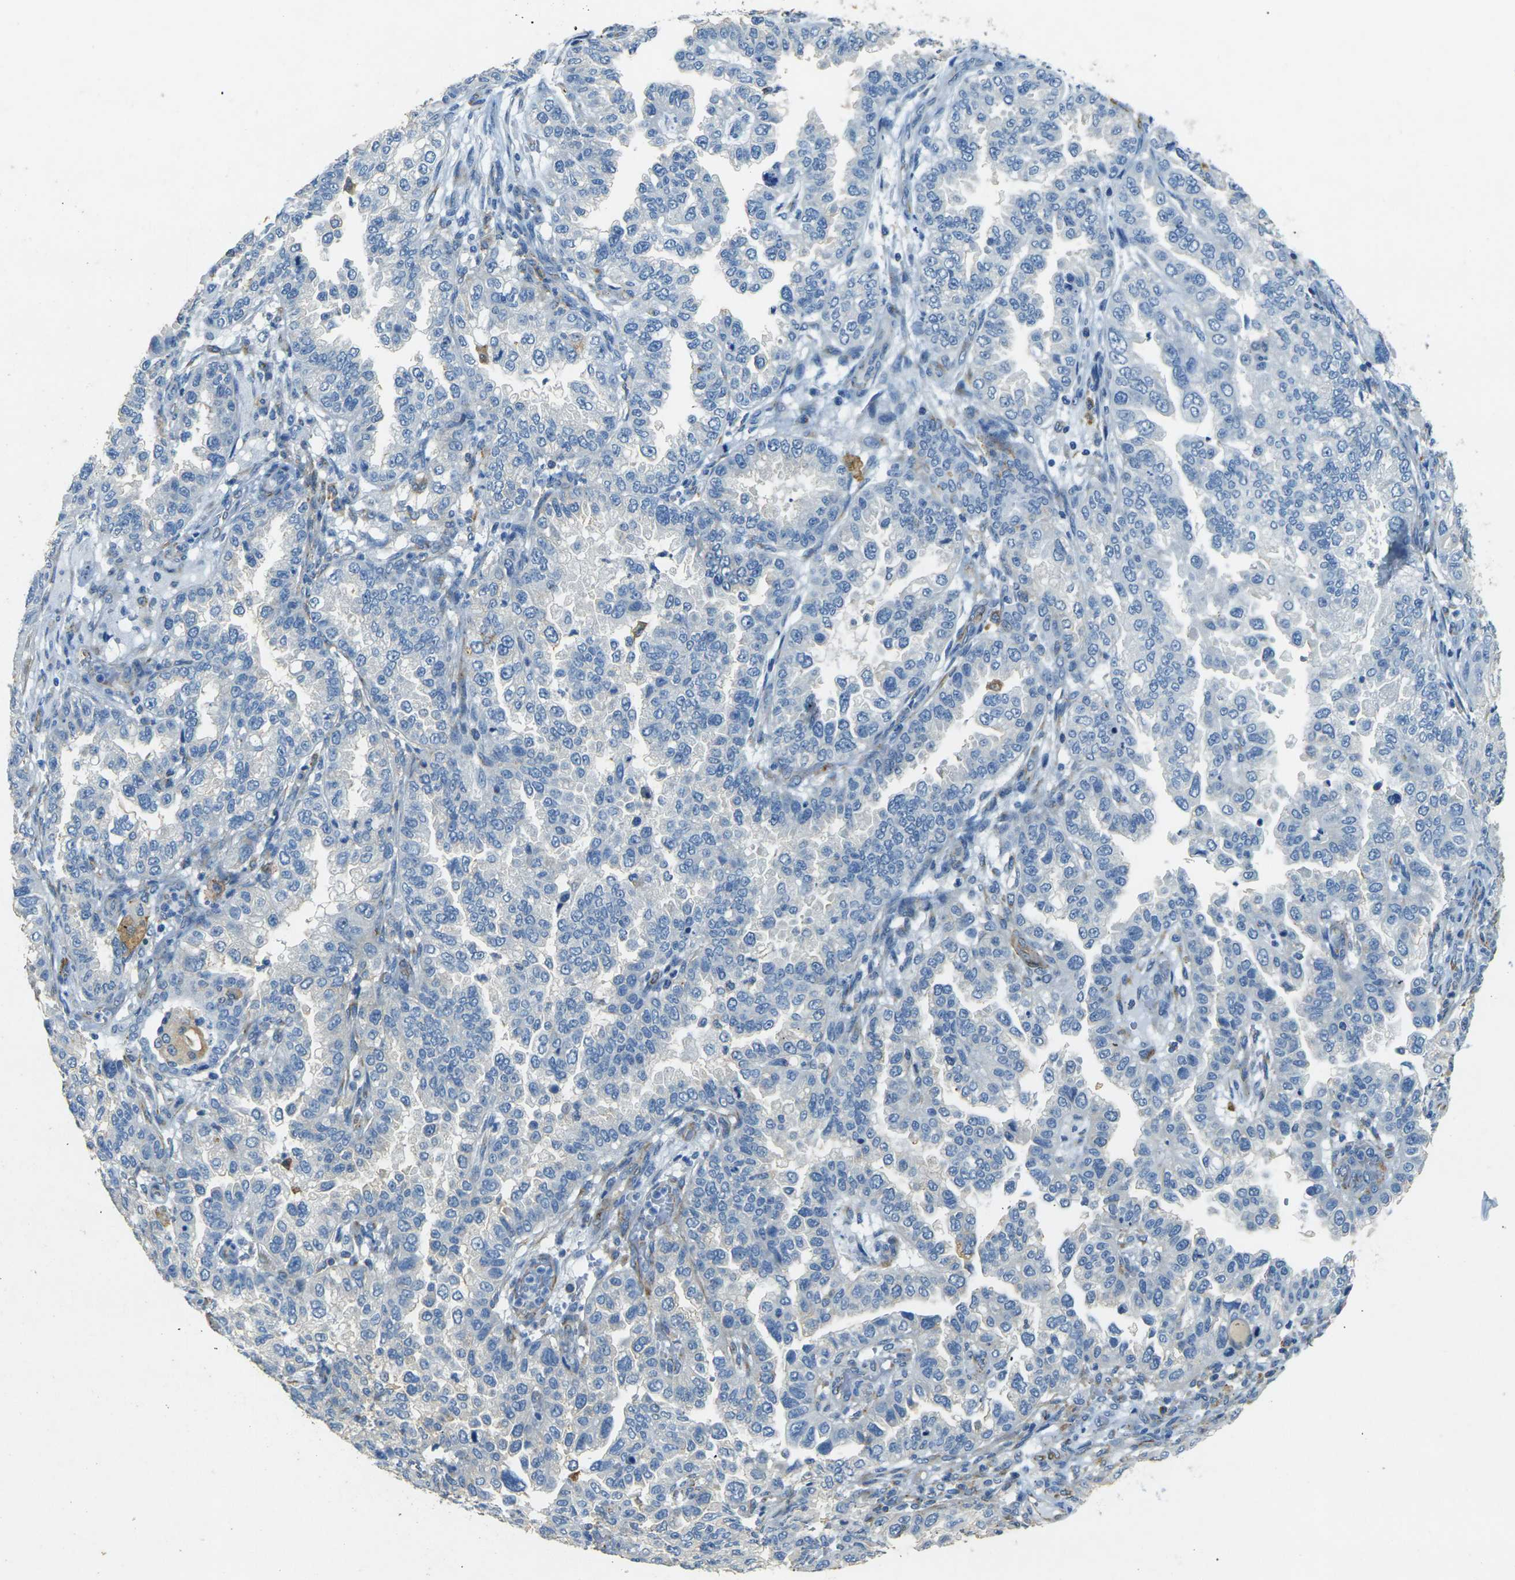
{"staining": {"intensity": "negative", "quantity": "none", "location": "none"}, "tissue": "endometrial cancer", "cell_type": "Tumor cells", "image_type": "cancer", "snomed": [{"axis": "morphology", "description": "Adenocarcinoma, NOS"}, {"axis": "topography", "description": "Endometrium"}], "caption": "Histopathology image shows no protein positivity in tumor cells of endometrial cancer (adenocarcinoma) tissue.", "gene": "SORT1", "patient": {"sex": "female", "age": 85}}